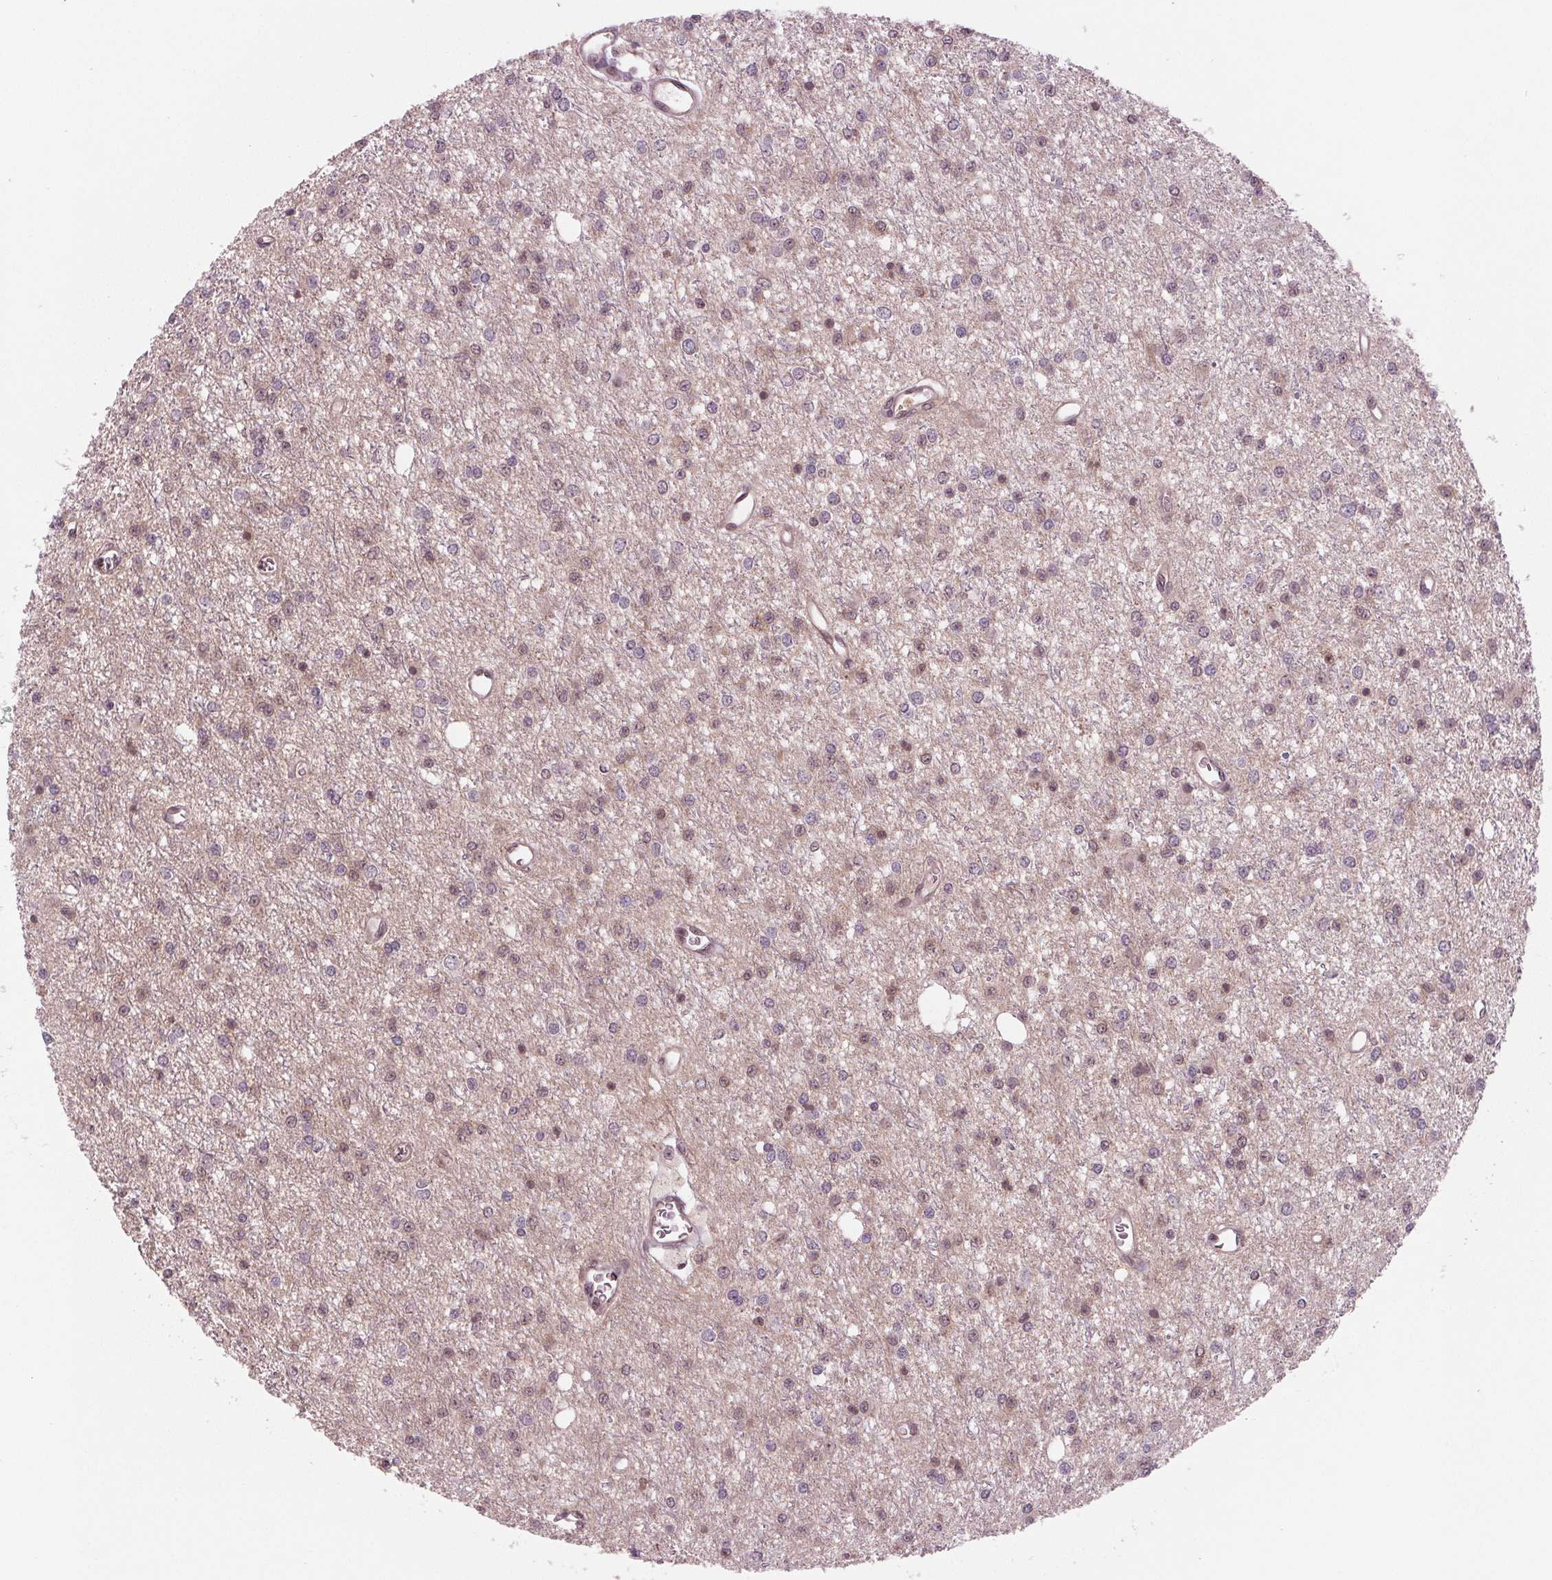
{"staining": {"intensity": "weak", "quantity": "<25%", "location": "cytoplasmic/membranous,nuclear"}, "tissue": "glioma", "cell_type": "Tumor cells", "image_type": "cancer", "snomed": [{"axis": "morphology", "description": "Glioma, malignant, Low grade"}, {"axis": "topography", "description": "Brain"}], "caption": "Glioma was stained to show a protein in brown. There is no significant expression in tumor cells.", "gene": "STAT3", "patient": {"sex": "female", "age": 45}}